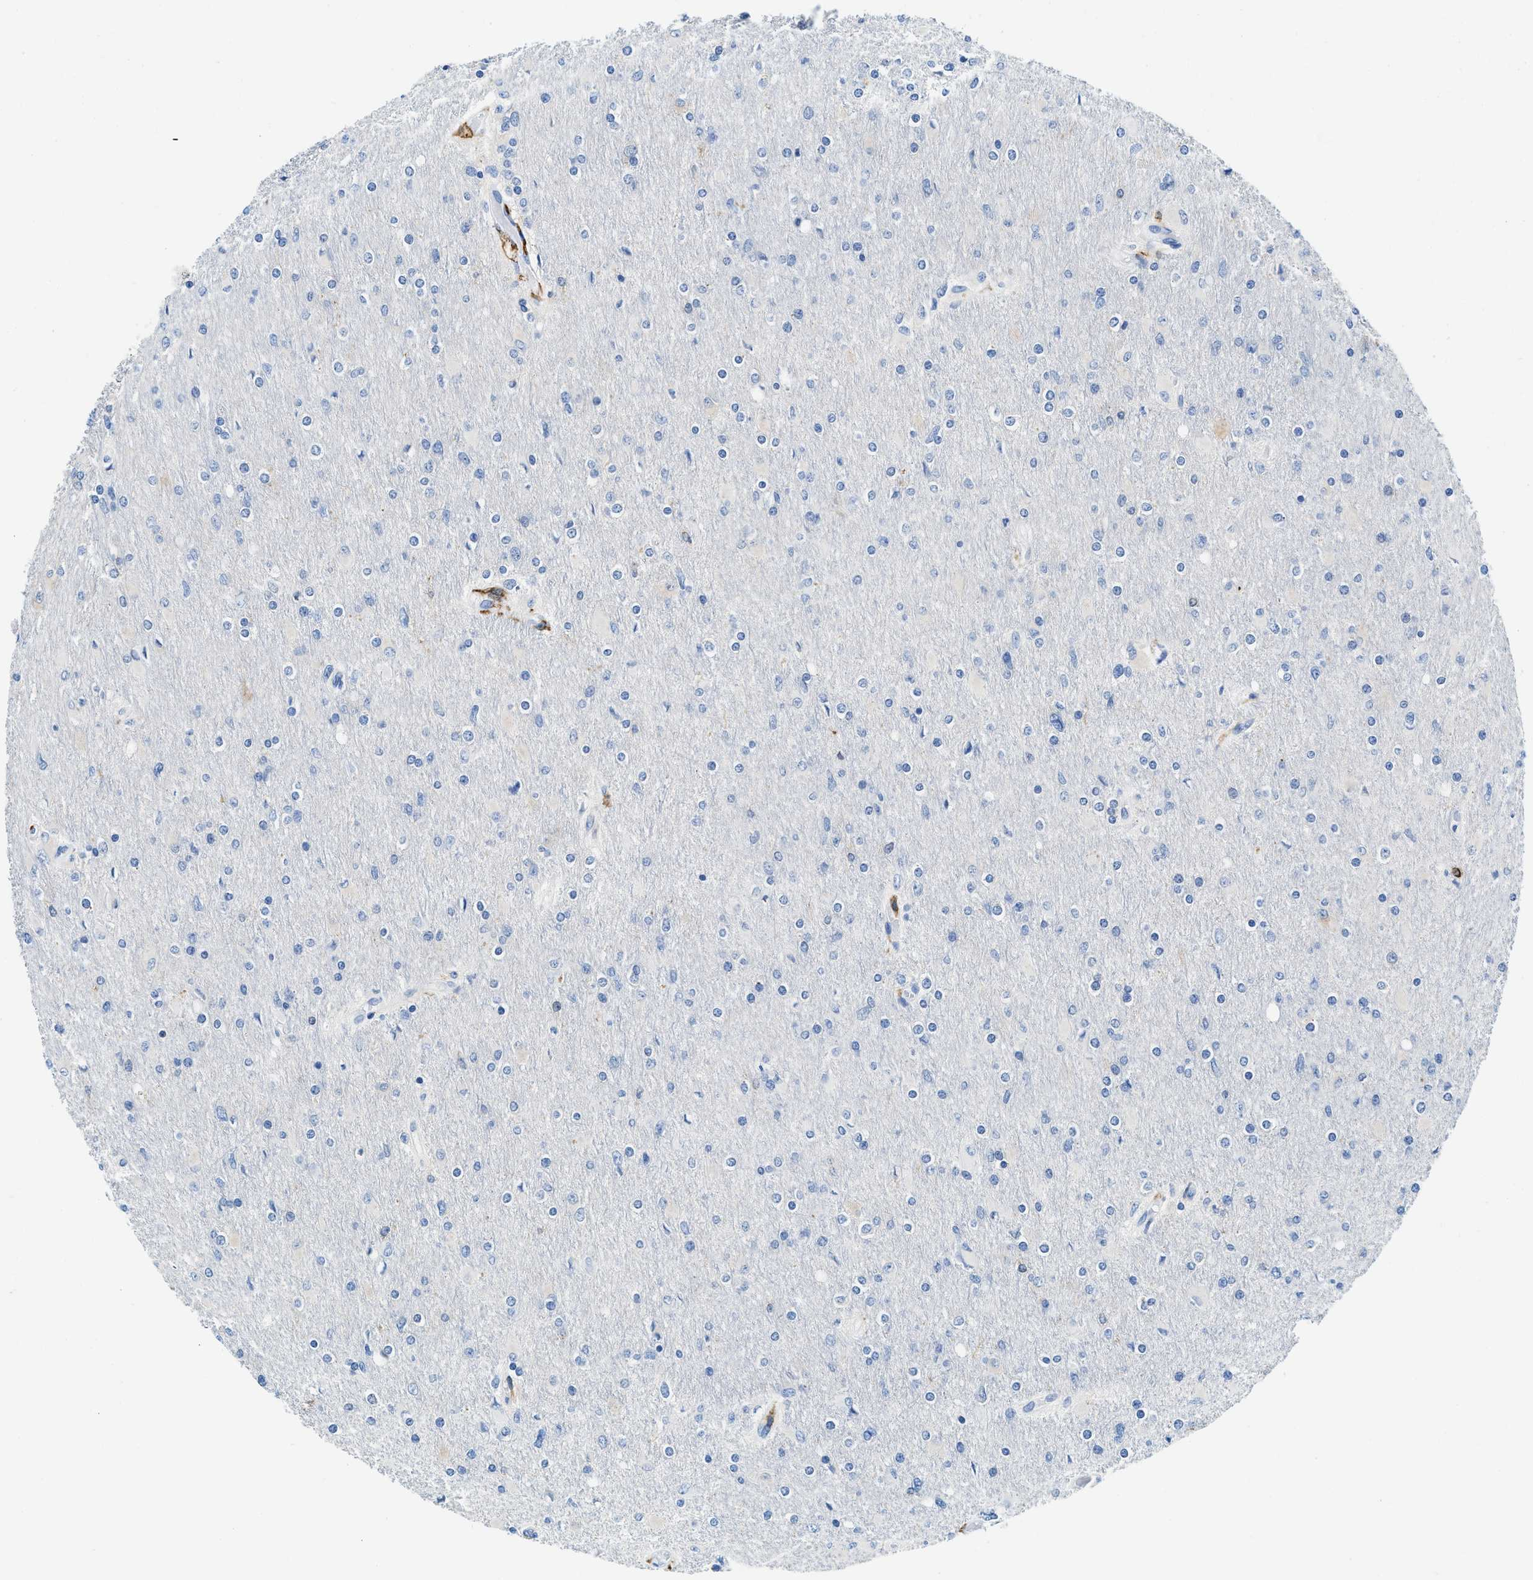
{"staining": {"intensity": "negative", "quantity": "none", "location": "none"}, "tissue": "glioma", "cell_type": "Tumor cells", "image_type": "cancer", "snomed": [{"axis": "morphology", "description": "Glioma, malignant, High grade"}, {"axis": "topography", "description": "Cerebral cortex"}], "caption": "The histopathology image shows no significant staining in tumor cells of glioma.", "gene": "CD226", "patient": {"sex": "female", "age": 36}}